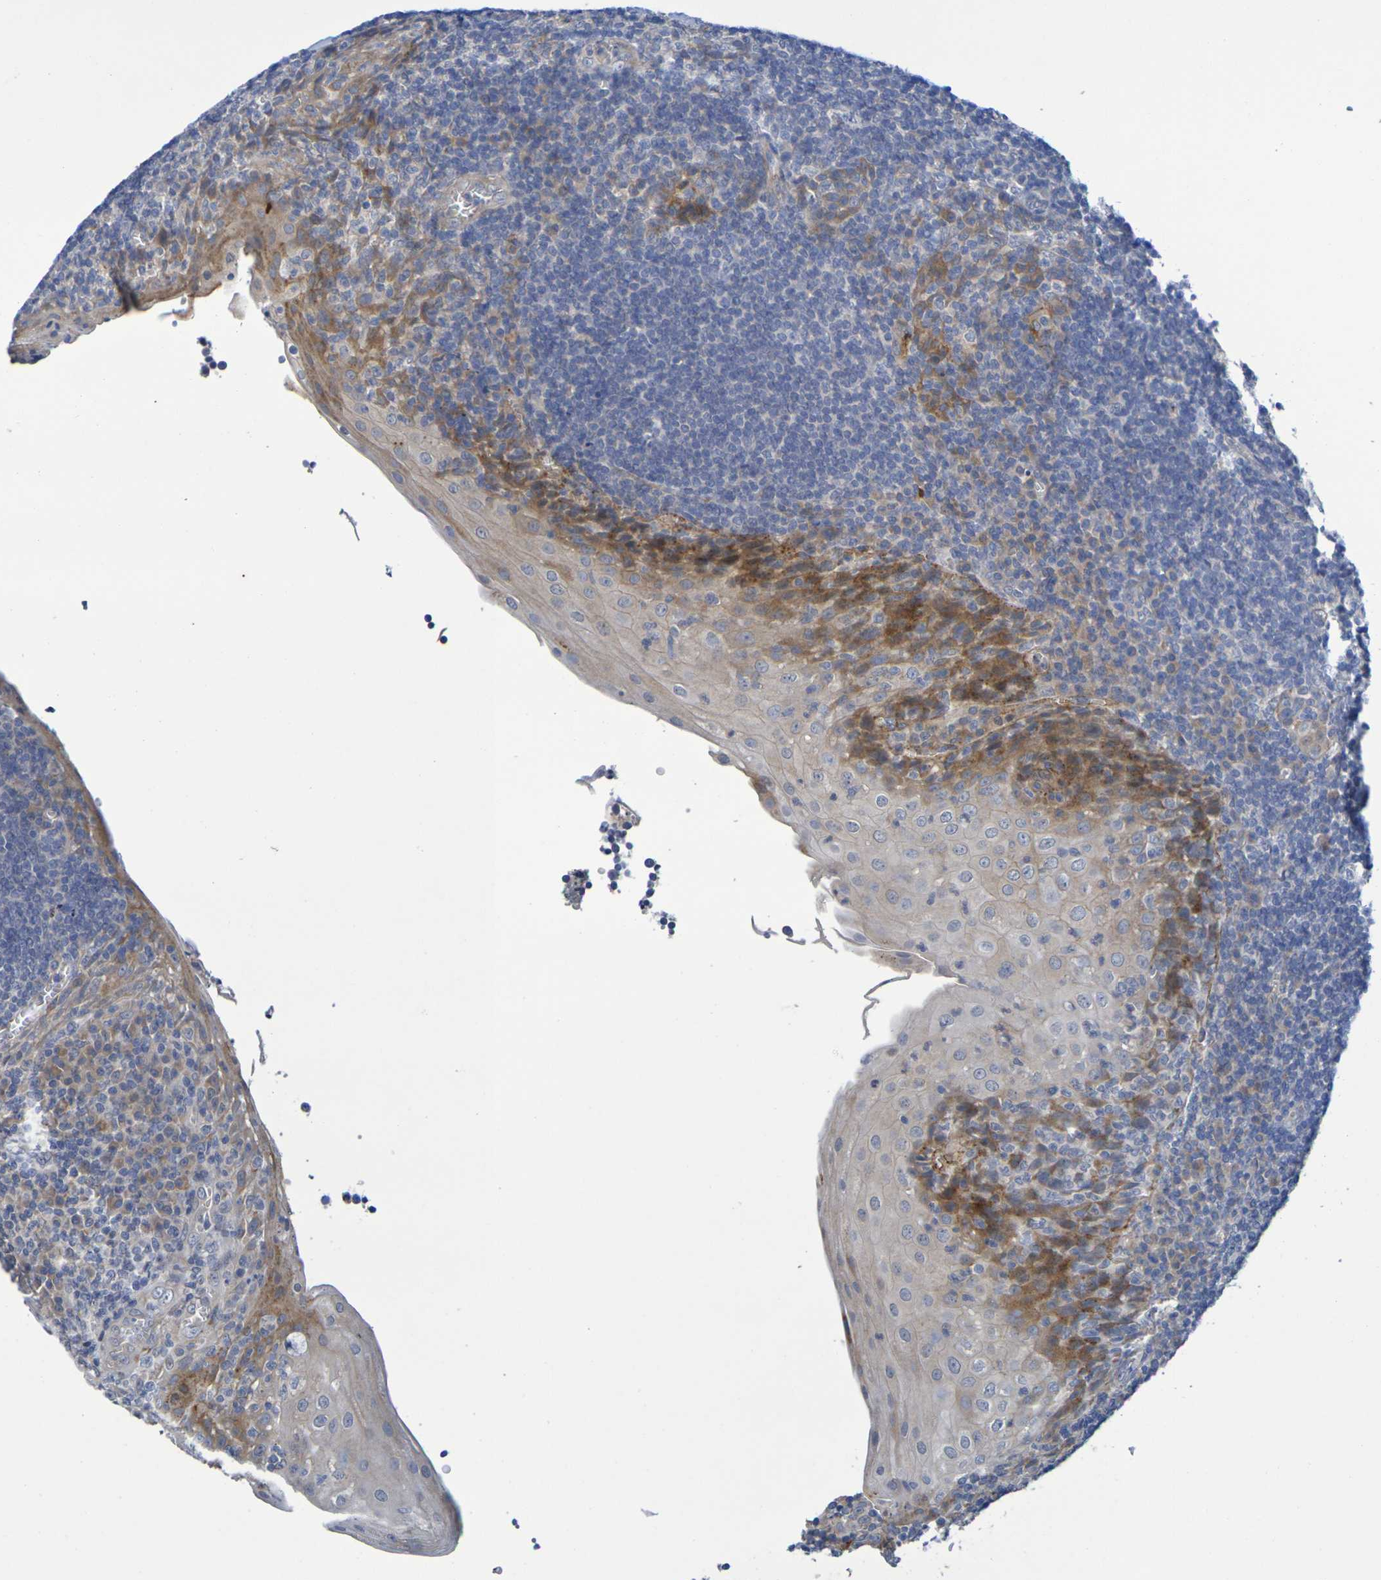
{"staining": {"intensity": "weak", "quantity": "<25%", "location": "cytoplasmic/membranous"}, "tissue": "tonsil", "cell_type": "Germinal center cells", "image_type": "normal", "snomed": [{"axis": "morphology", "description": "Normal tissue, NOS"}, {"axis": "topography", "description": "Tonsil"}], "caption": "IHC image of benign tonsil: tonsil stained with DAB displays no significant protein expression in germinal center cells.", "gene": "SDC4", "patient": {"sex": "male", "age": 37}}